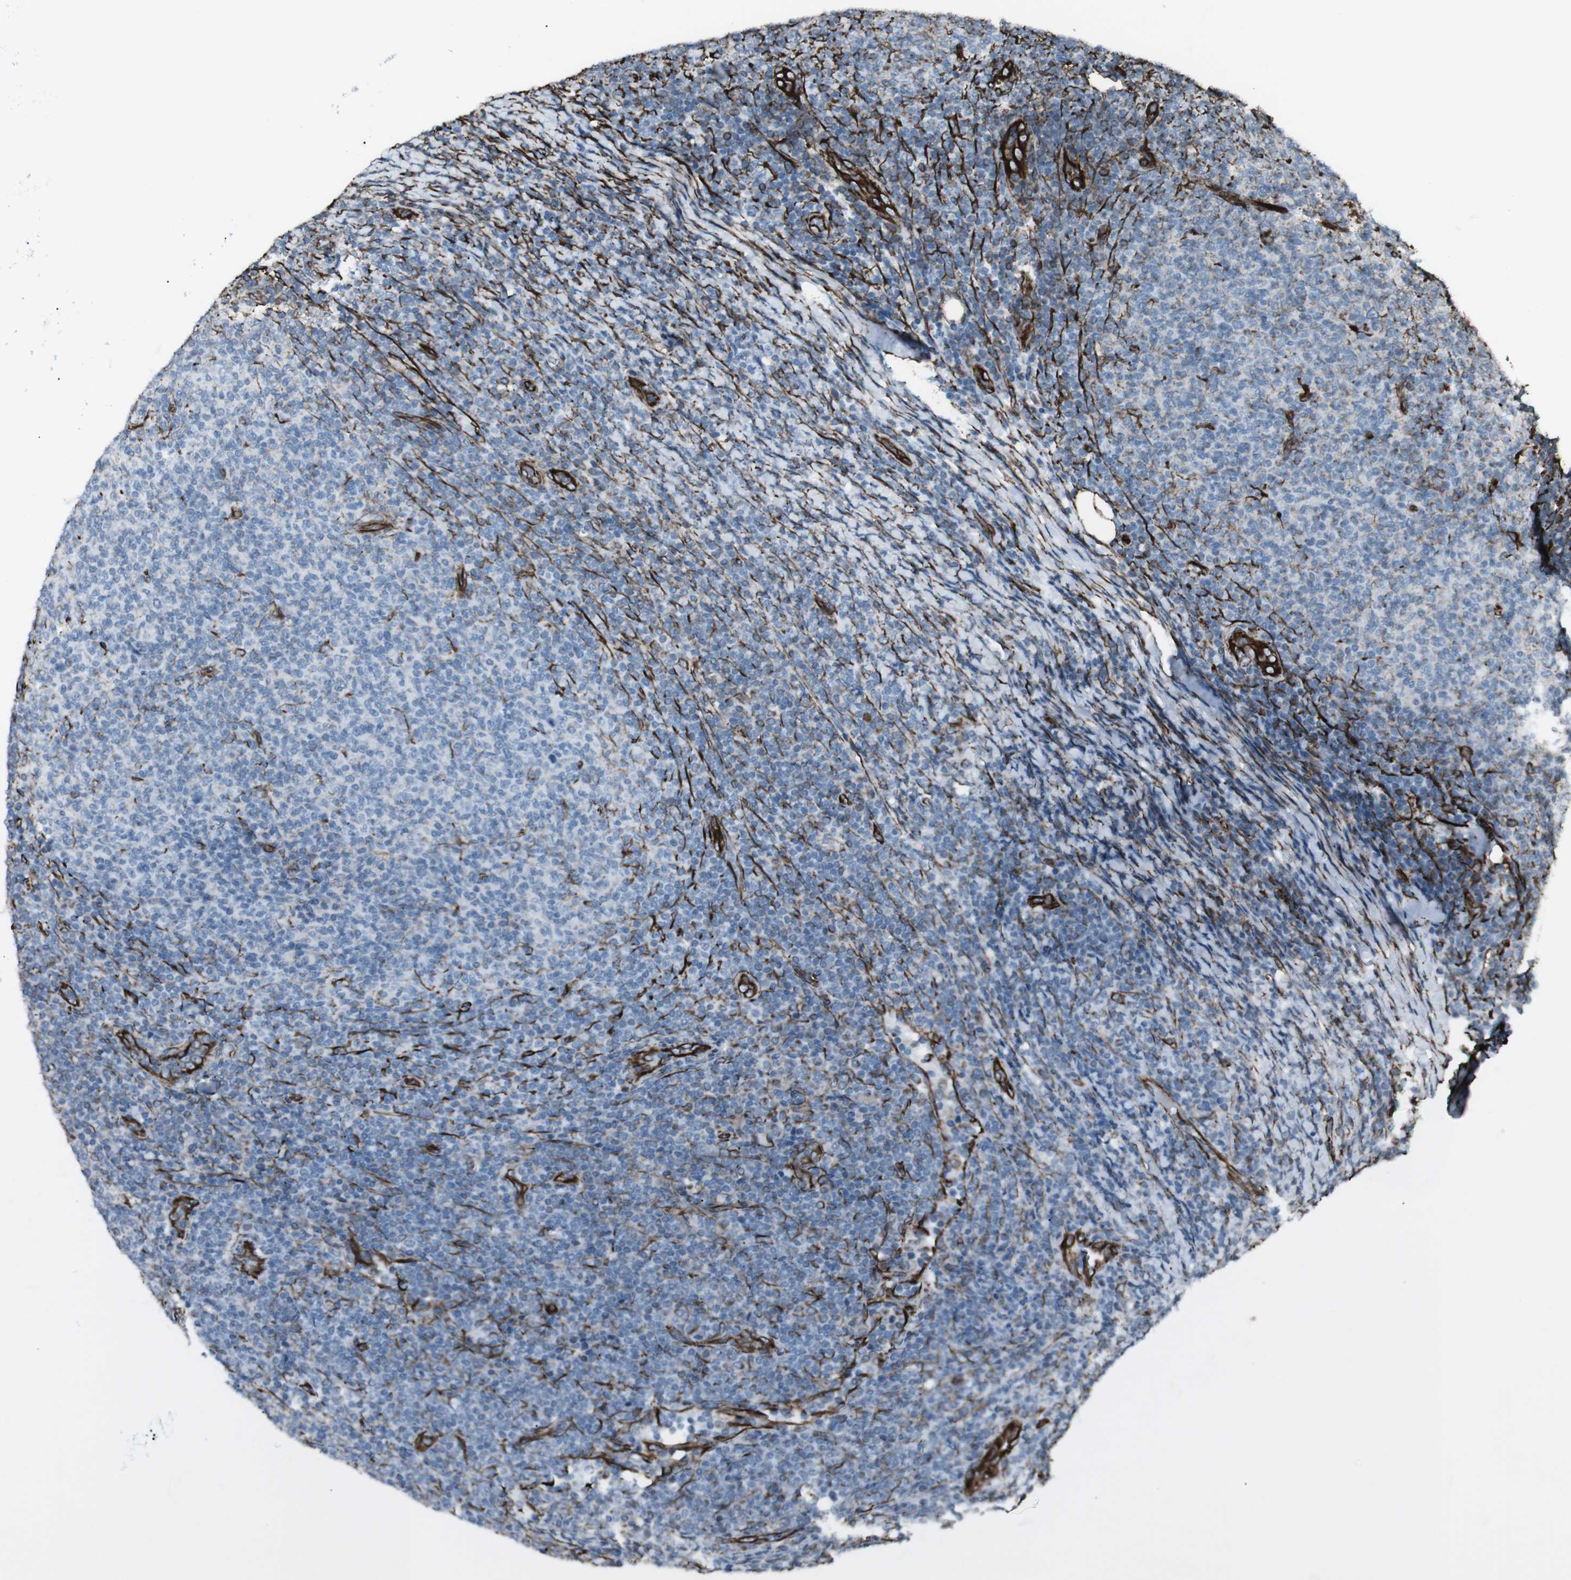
{"staining": {"intensity": "negative", "quantity": "none", "location": "none"}, "tissue": "lymphoma", "cell_type": "Tumor cells", "image_type": "cancer", "snomed": [{"axis": "morphology", "description": "Malignant lymphoma, non-Hodgkin's type, Low grade"}, {"axis": "topography", "description": "Lymph node"}], "caption": "Immunohistochemistry micrograph of human low-grade malignant lymphoma, non-Hodgkin's type stained for a protein (brown), which demonstrates no positivity in tumor cells. (DAB IHC, high magnification).", "gene": "ZDHHC6", "patient": {"sex": "male", "age": 66}}